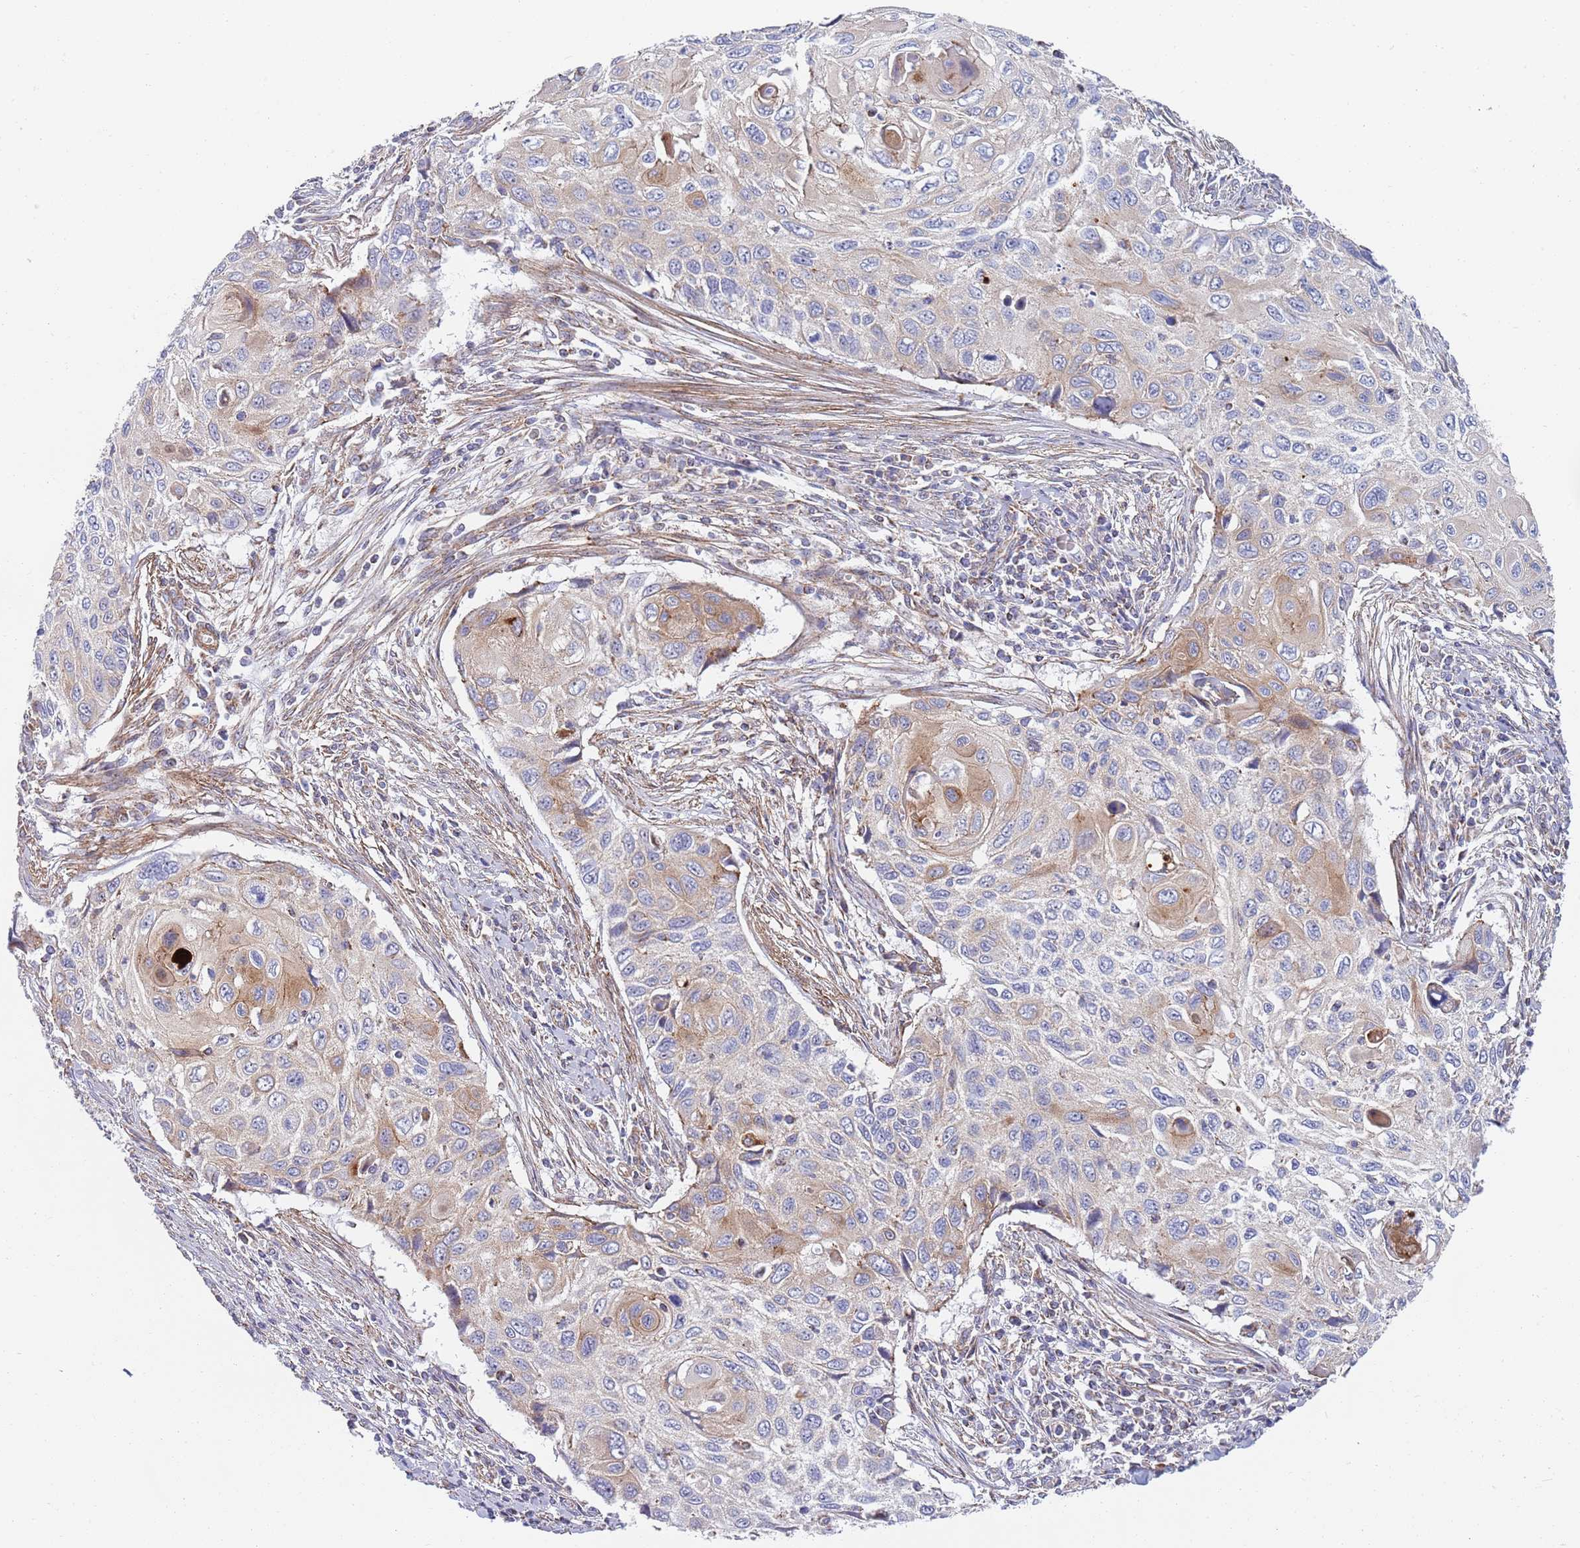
{"staining": {"intensity": "weak", "quantity": "25%-75%", "location": "cytoplasmic/membranous"}, "tissue": "cervical cancer", "cell_type": "Tumor cells", "image_type": "cancer", "snomed": [{"axis": "morphology", "description": "Squamous cell carcinoma, NOS"}, {"axis": "topography", "description": "Cervix"}], "caption": "Immunohistochemistry histopathology image of neoplastic tissue: human cervical cancer stained using immunohistochemistry shows low levels of weak protein expression localized specifically in the cytoplasmic/membranous of tumor cells, appearing as a cytoplasmic/membranous brown color.", "gene": "PWWP3A", "patient": {"sex": "female", "age": 70}}